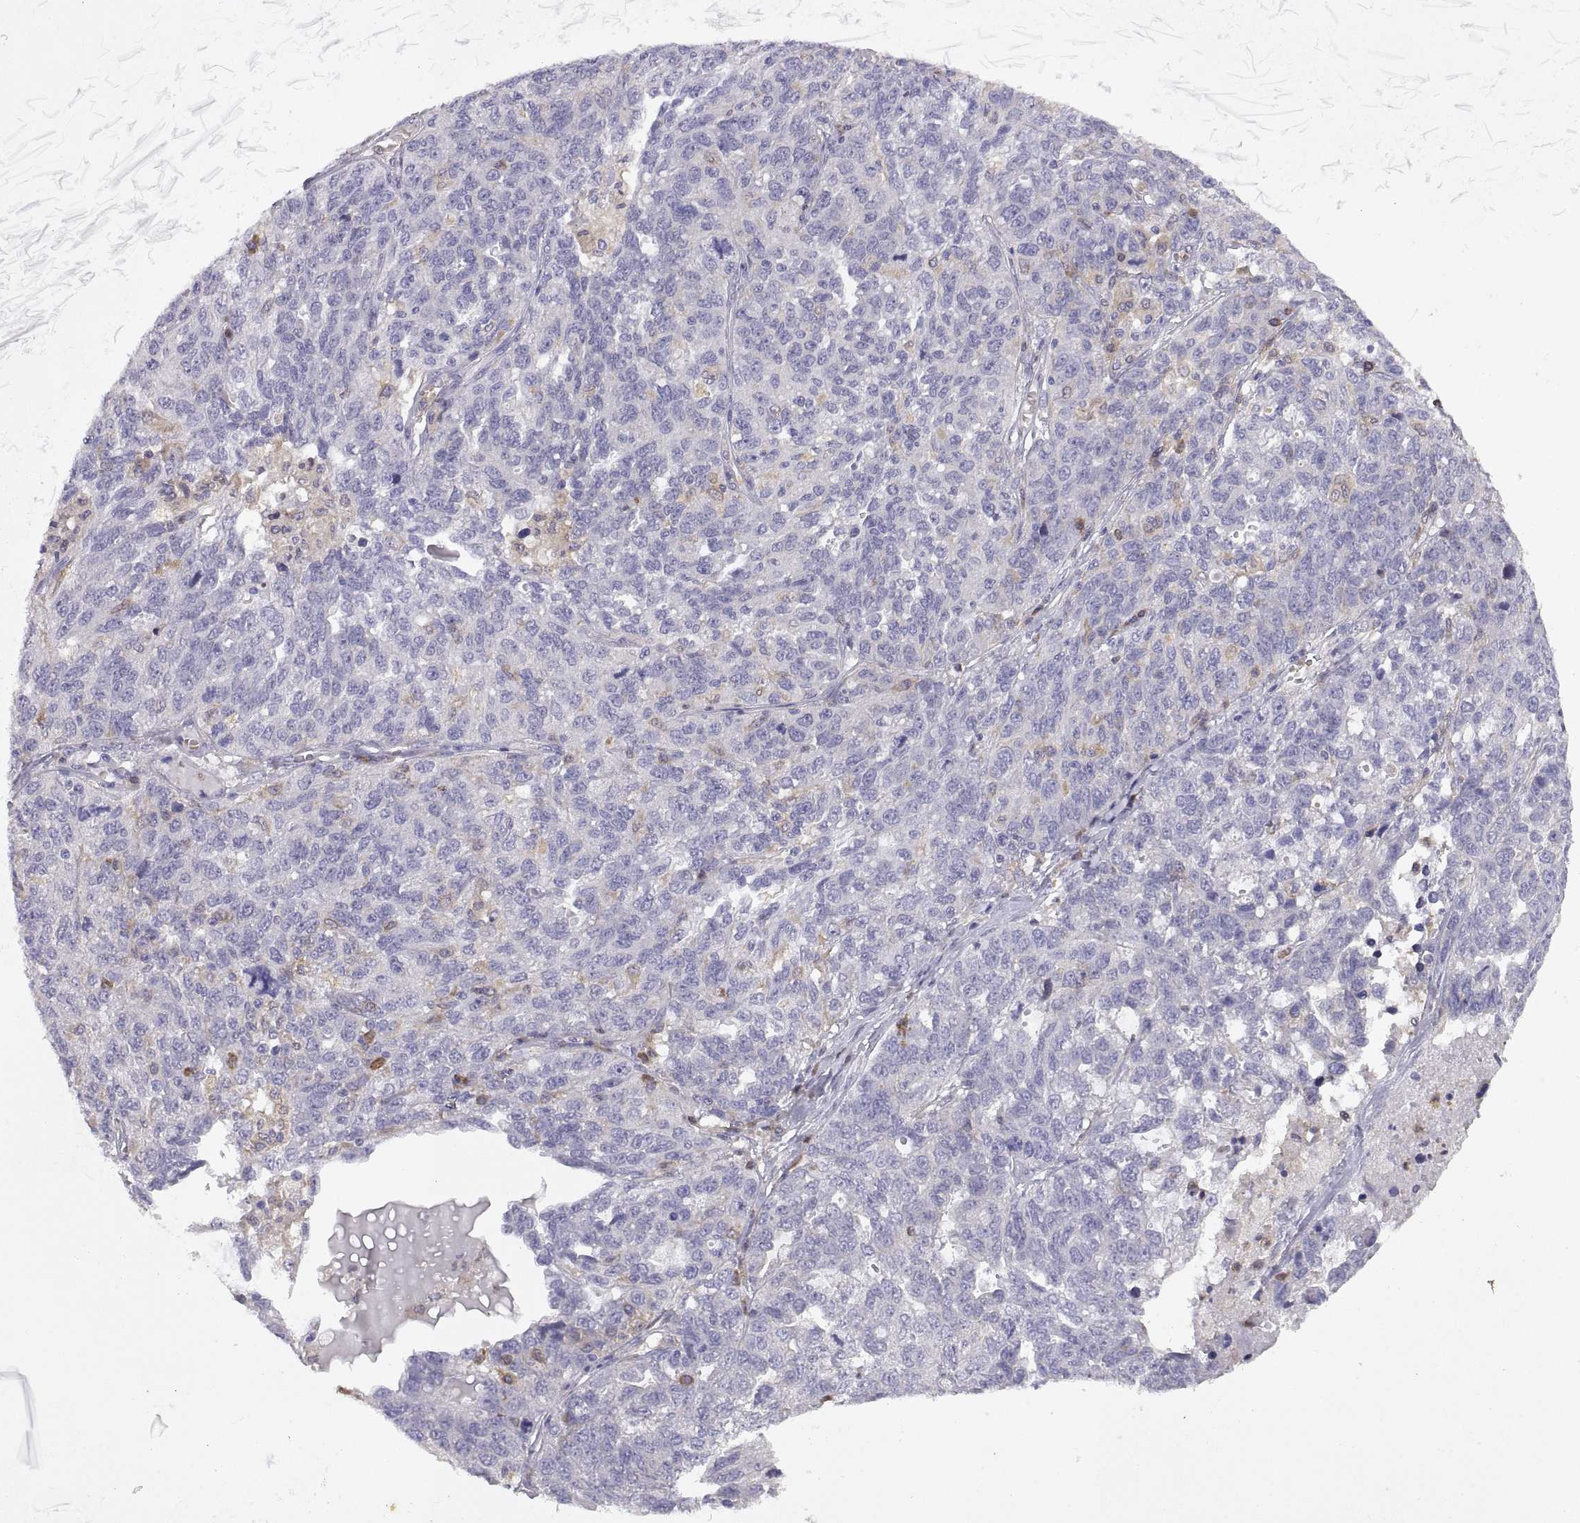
{"staining": {"intensity": "negative", "quantity": "none", "location": "none"}, "tissue": "ovarian cancer", "cell_type": "Tumor cells", "image_type": "cancer", "snomed": [{"axis": "morphology", "description": "Cystadenocarcinoma, serous, NOS"}, {"axis": "topography", "description": "Ovary"}], "caption": "Protein analysis of serous cystadenocarcinoma (ovarian) demonstrates no significant positivity in tumor cells.", "gene": "DOK3", "patient": {"sex": "female", "age": 71}}